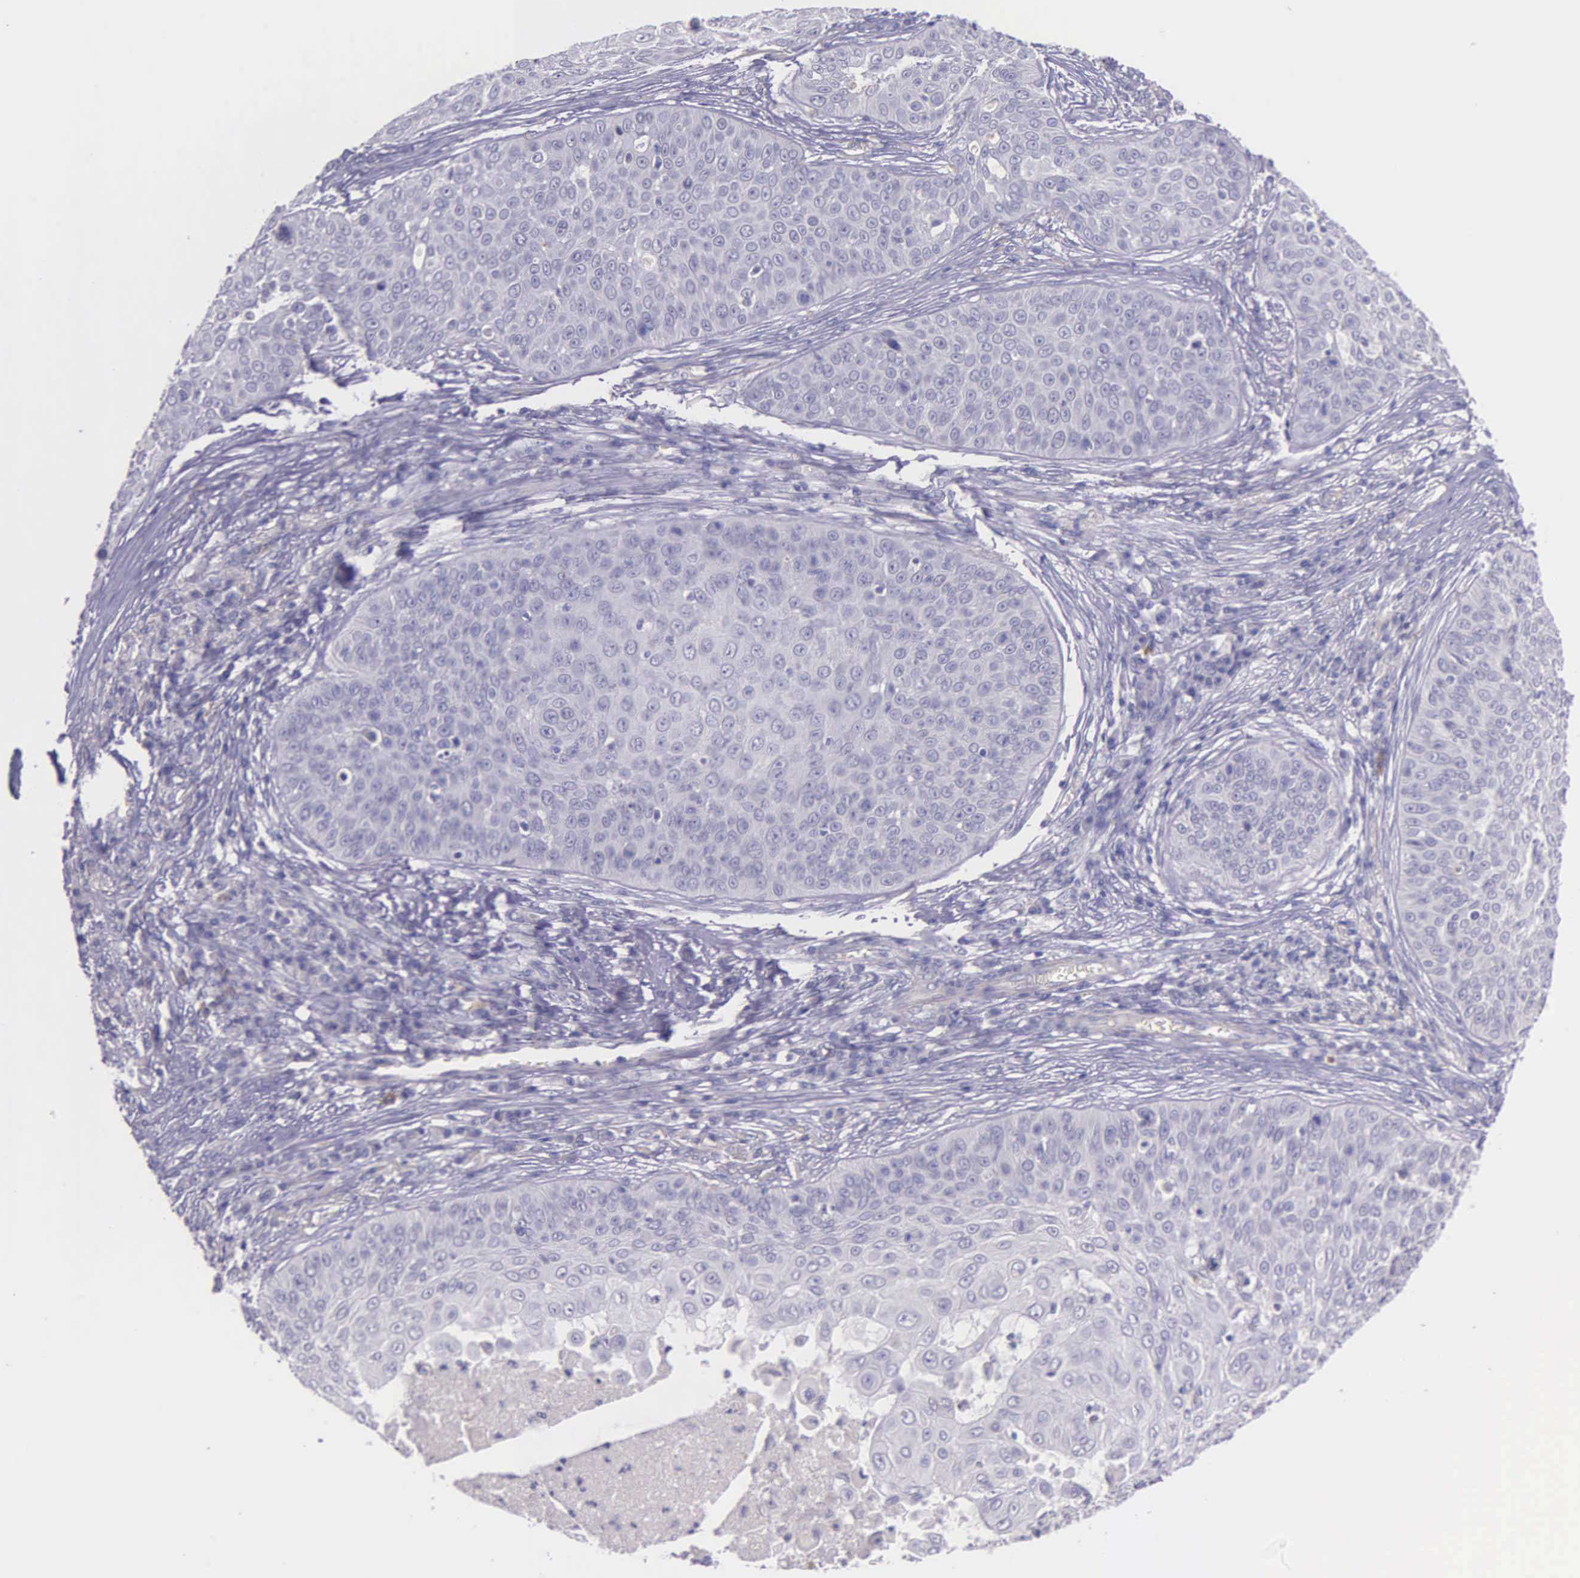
{"staining": {"intensity": "negative", "quantity": "none", "location": "none"}, "tissue": "skin cancer", "cell_type": "Tumor cells", "image_type": "cancer", "snomed": [{"axis": "morphology", "description": "Squamous cell carcinoma, NOS"}, {"axis": "topography", "description": "Skin"}], "caption": "Tumor cells are negative for brown protein staining in skin cancer (squamous cell carcinoma).", "gene": "THSD7A", "patient": {"sex": "male", "age": 82}}